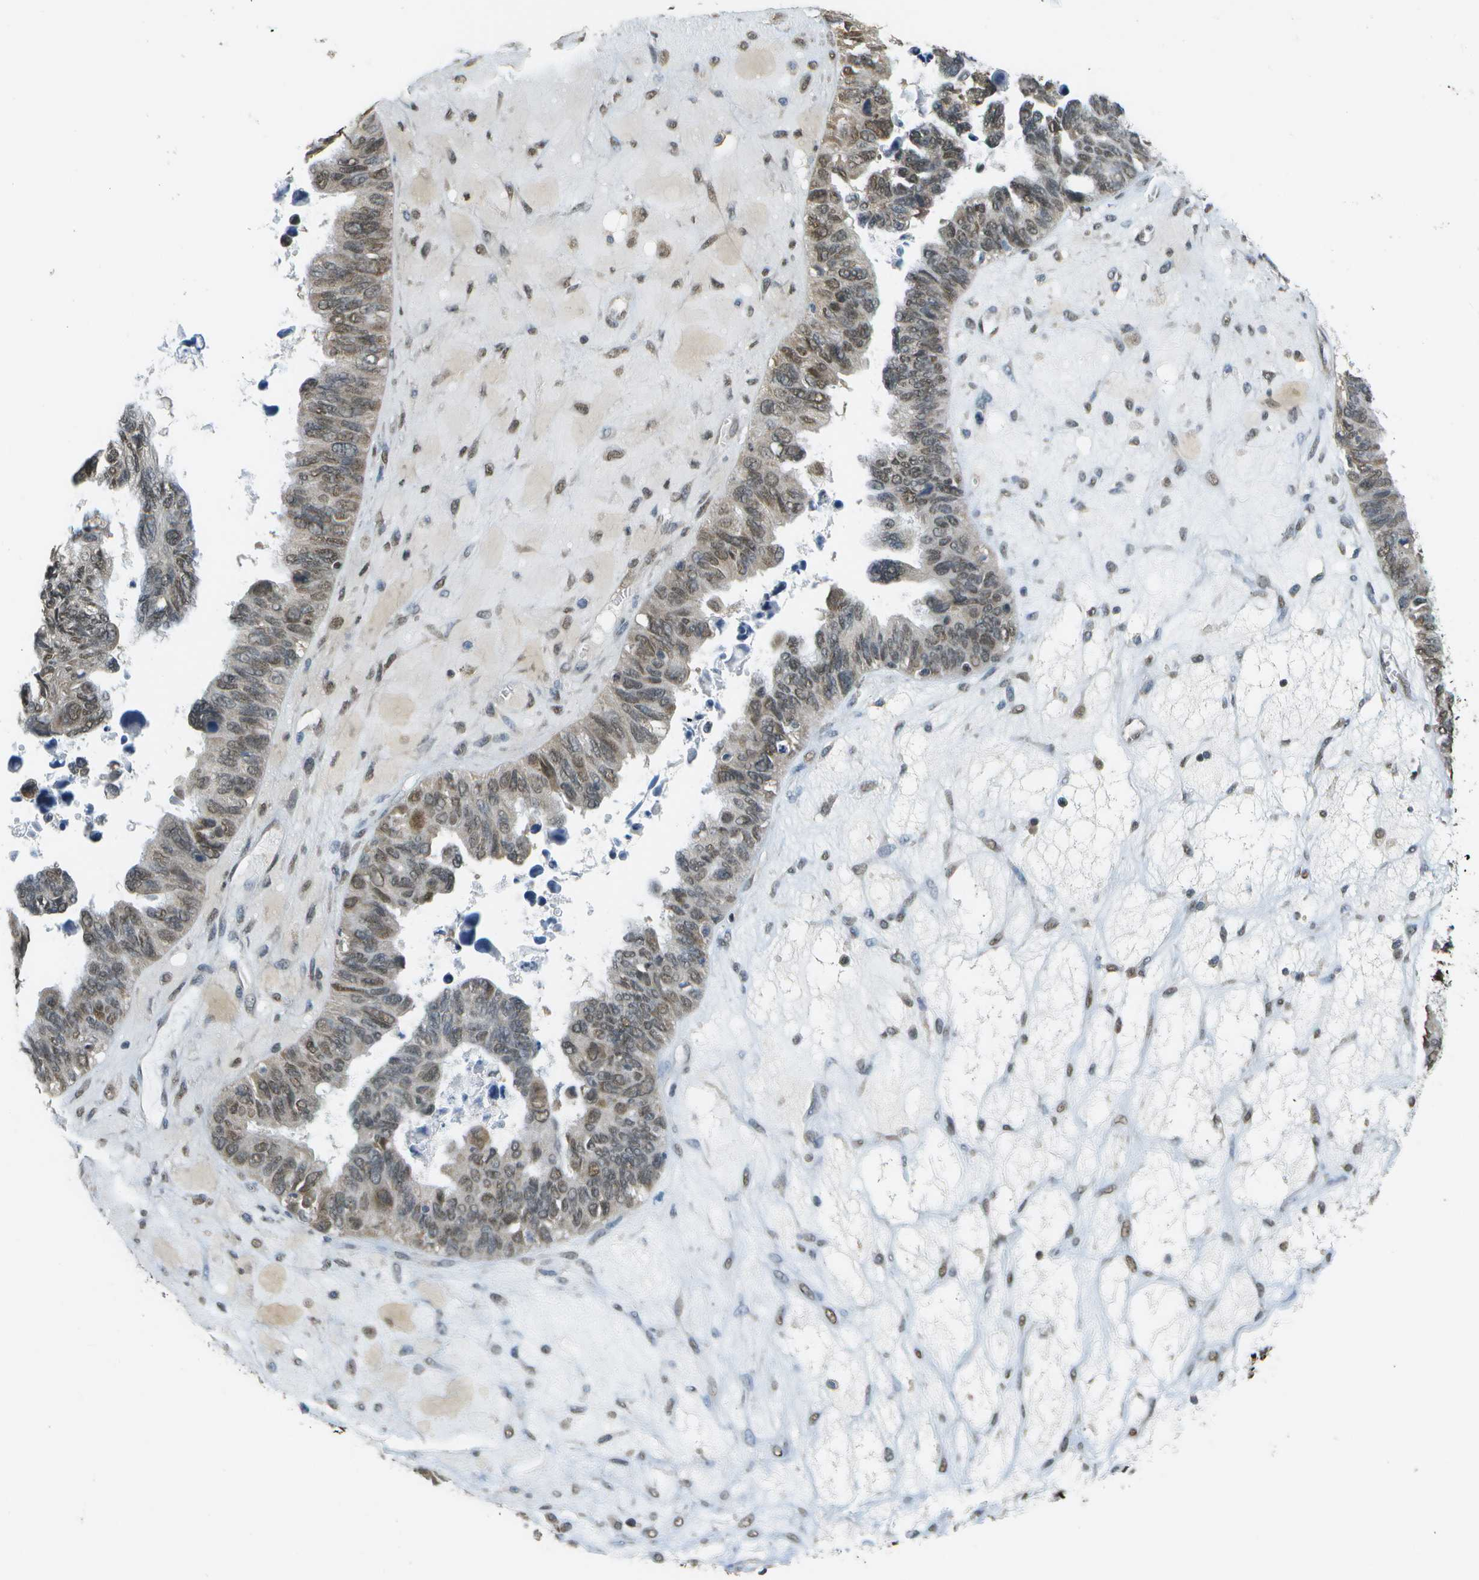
{"staining": {"intensity": "weak", "quantity": ">75%", "location": "nuclear"}, "tissue": "ovarian cancer", "cell_type": "Tumor cells", "image_type": "cancer", "snomed": [{"axis": "morphology", "description": "Cystadenocarcinoma, serous, NOS"}, {"axis": "topography", "description": "Ovary"}], "caption": "Protein staining reveals weak nuclear staining in approximately >75% of tumor cells in serous cystadenocarcinoma (ovarian). The protein is stained brown, and the nuclei are stained in blue (DAB IHC with brightfield microscopy, high magnification).", "gene": "ABL2", "patient": {"sex": "female", "age": 79}}